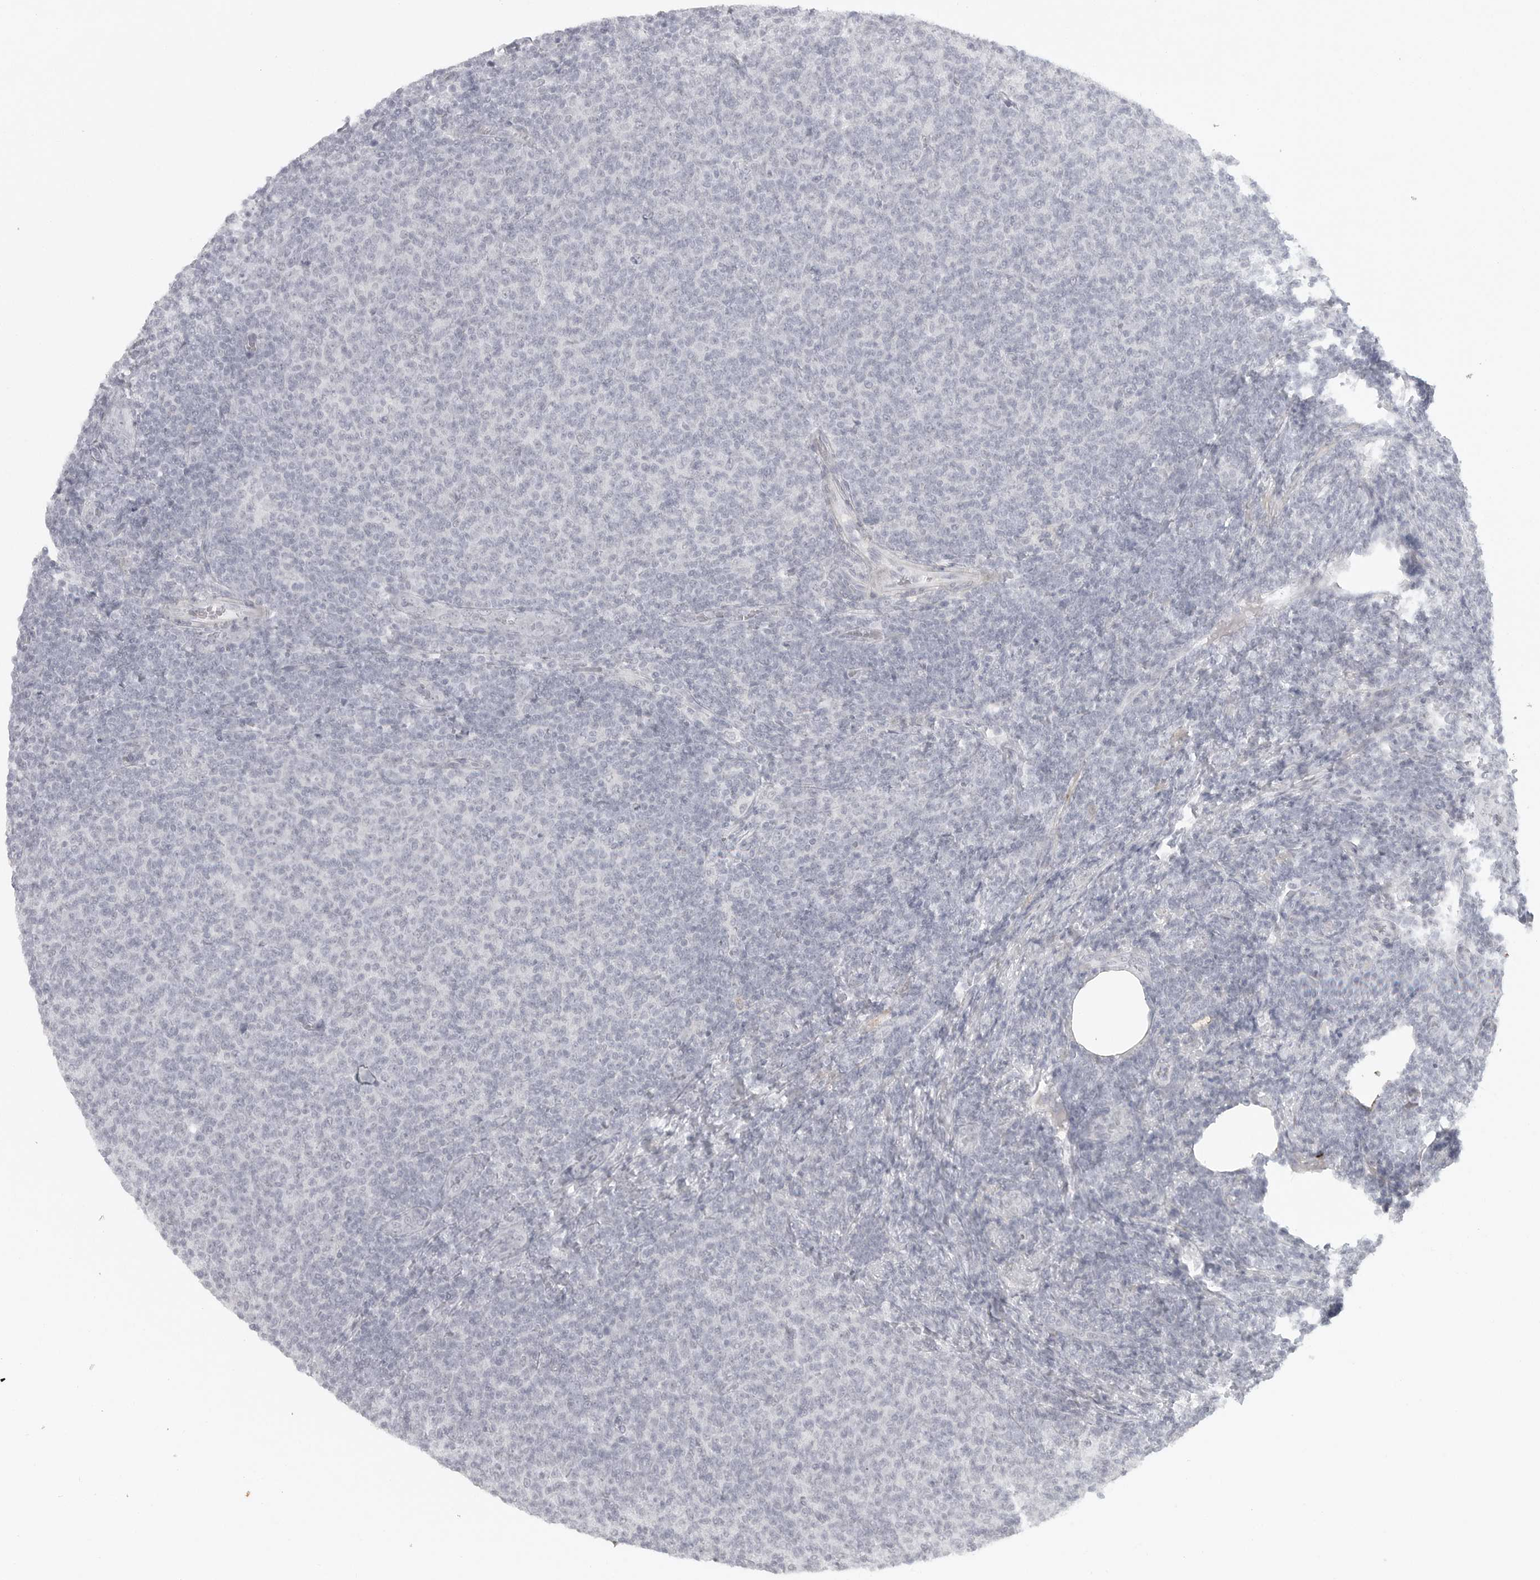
{"staining": {"intensity": "negative", "quantity": "none", "location": "none"}, "tissue": "lymphoma", "cell_type": "Tumor cells", "image_type": "cancer", "snomed": [{"axis": "morphology", "description": "Malignant lymphoma, non-Hodgkin's type, Low grade"}, {"axis": "topography", "description": "Lymph node"}], "caption": "Lymphoma was stained to show a protein in brown. There is no significant positivity in tumor cells.", "gene": "TCTN3", "patient": {"sex": "male", "age": 66}}